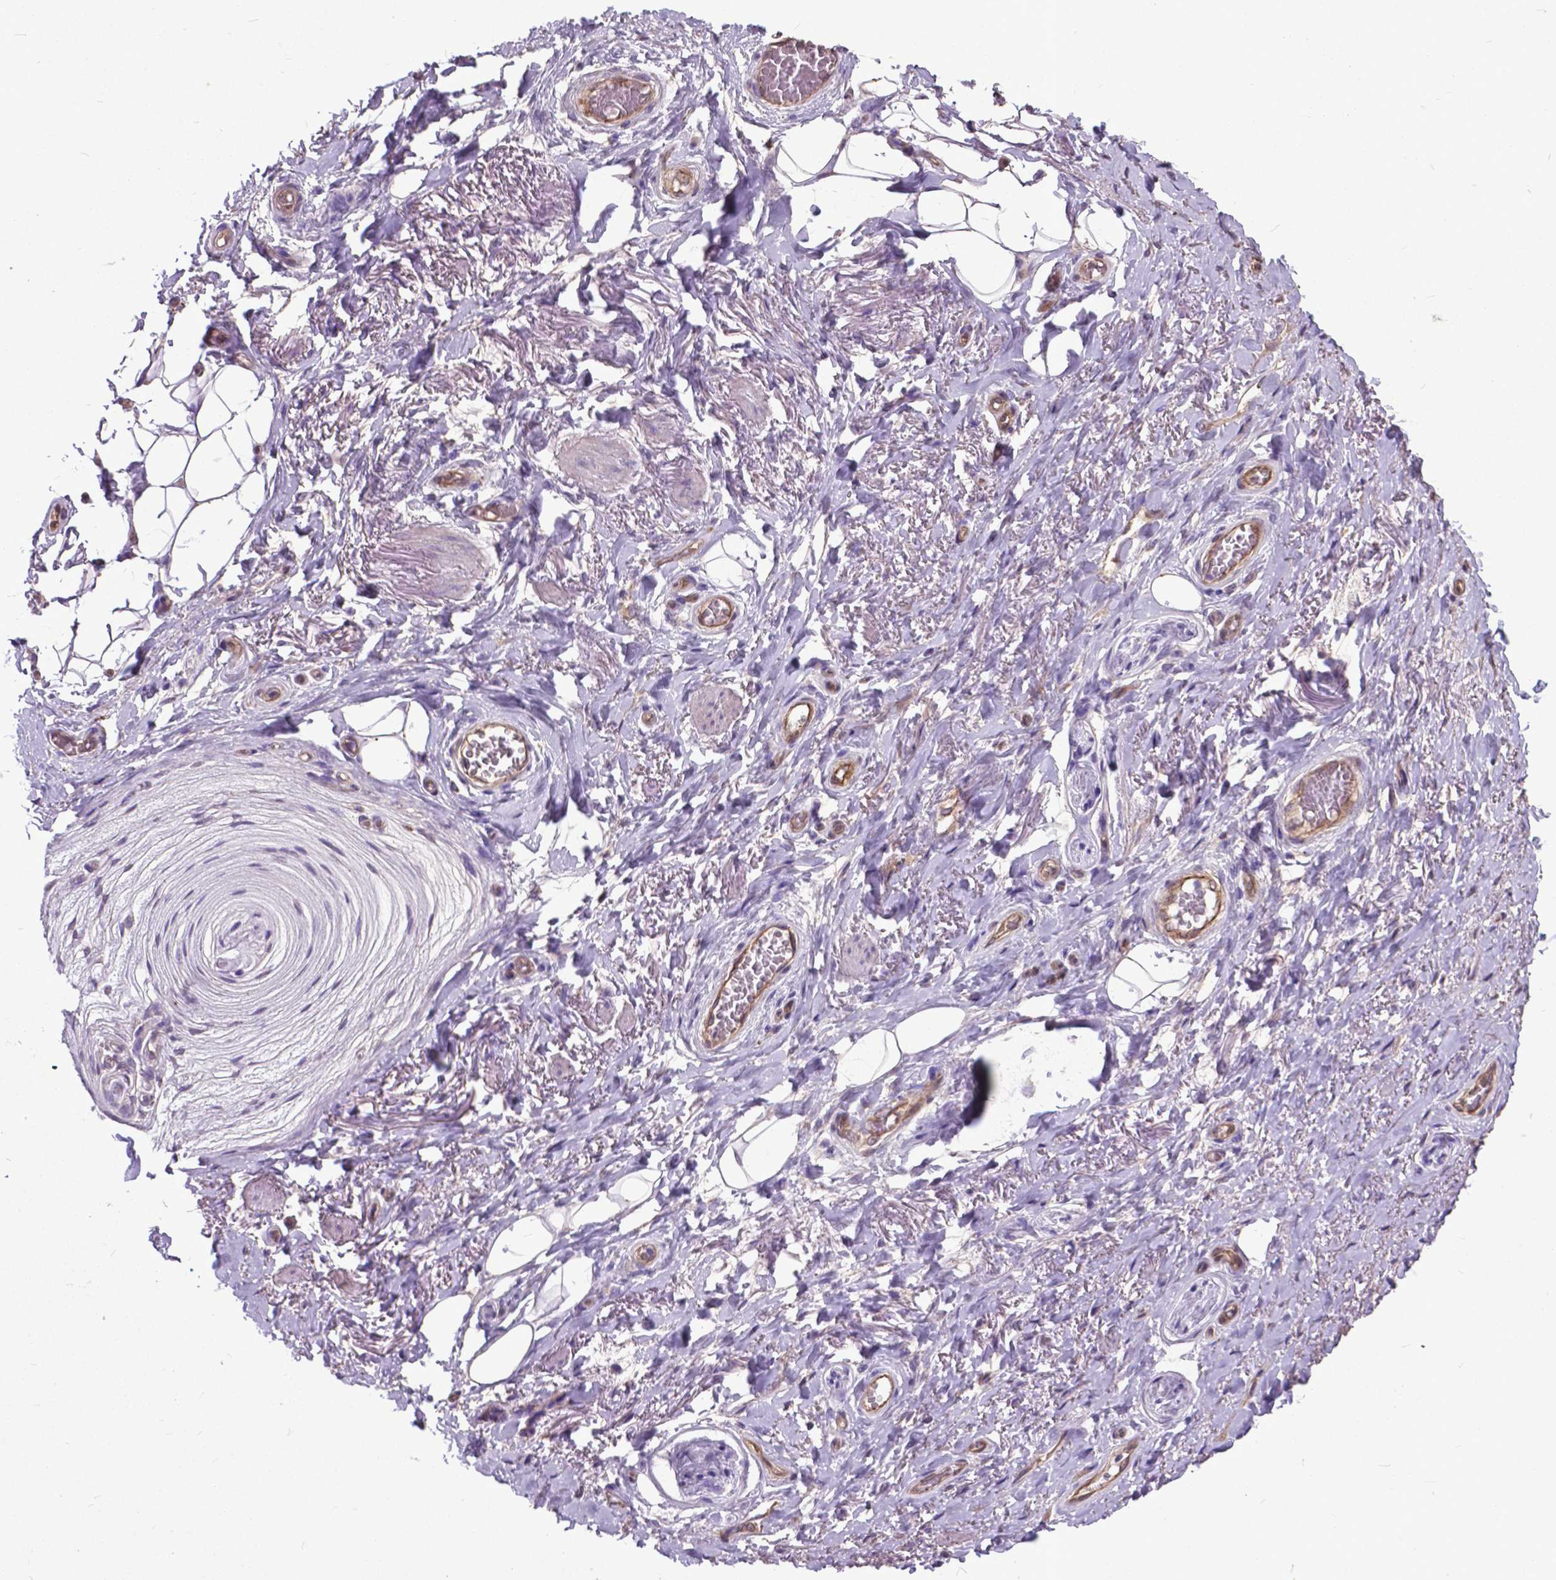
{"staining": {"intensity": "negative", "quantity": "none", "location": "none"}, "tissue": "adipose tissue", "cell_type": "Adipocytes", "image_type": "normal", "snomed": [{"axis": "morphology", "description": "Normal tissue, NOS"}, {"axis": "topography", "description": "Anal"}, {"axis": "topography", "description": "Peripheral nerve tissue"}], "caption": "Adipocytes show no significant protein positivity in unremarkable adipose tissue. (DAB (3,3'-diaminobenzidine) IHC, high magnification).", "gene": "PDLIM1", "patient": {"sex": "male", "age": 53}}